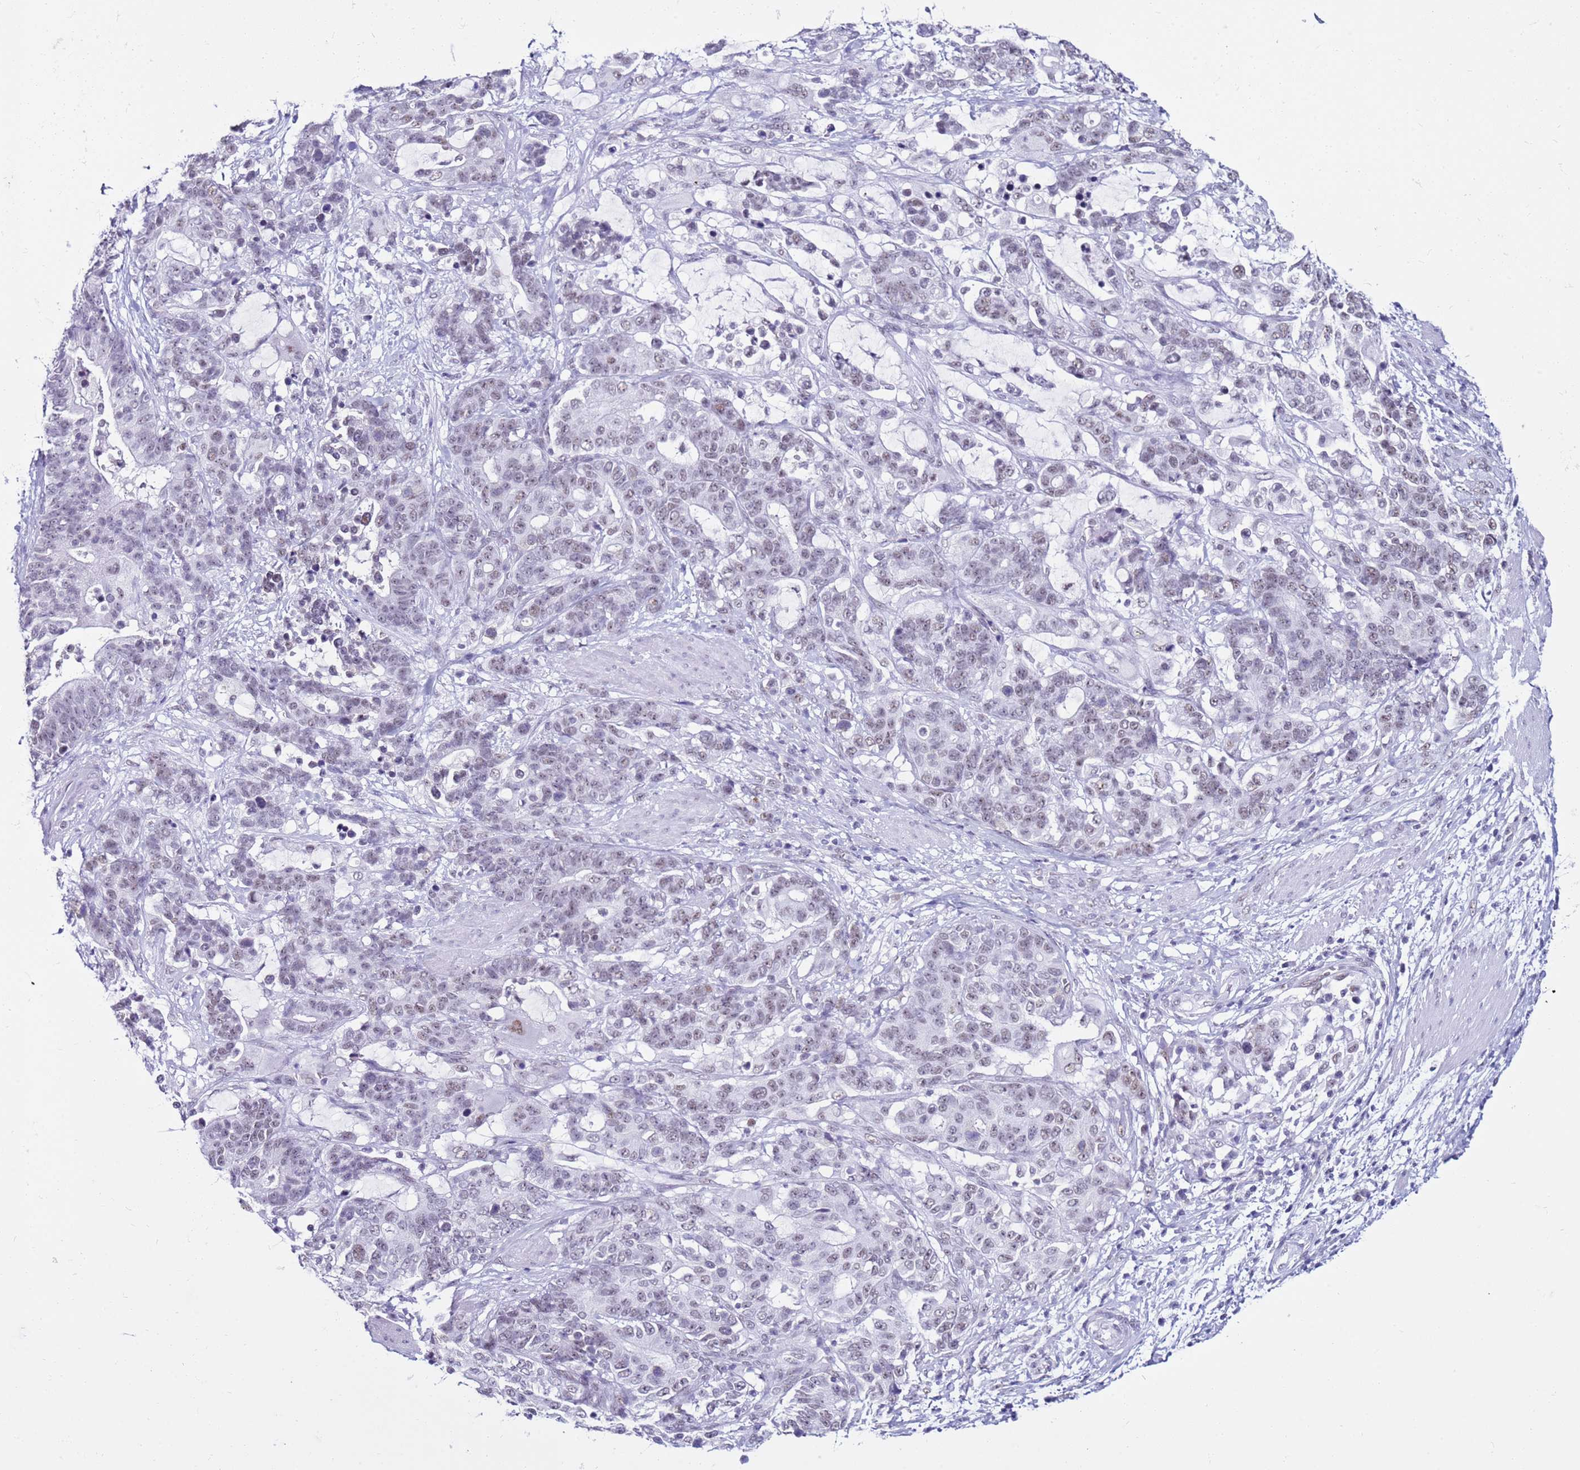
{"staining": {"intensity": "weak", "quantity": "<25%", "location": "nuclear"}, "tissue": "stomach cancer", "cell_type": "Tumor cells", "image_type": "cancer", "snomed": [{"axis": "morphology", "description": "Normal tissue, NOS"}, {"axis": "morphology", "description": "Adenocarcinoma, NOS"}, {"axis": "topography", "description": "Stomach"}], "caption": "Immunohistochemistry (IHC) photomicrograph of stomach adenocarcinoma stained for a protein (brown), which shows no staining in tumor cells.", "gene": "DHX15", "patient": {"sex": "female", "age": 64}}